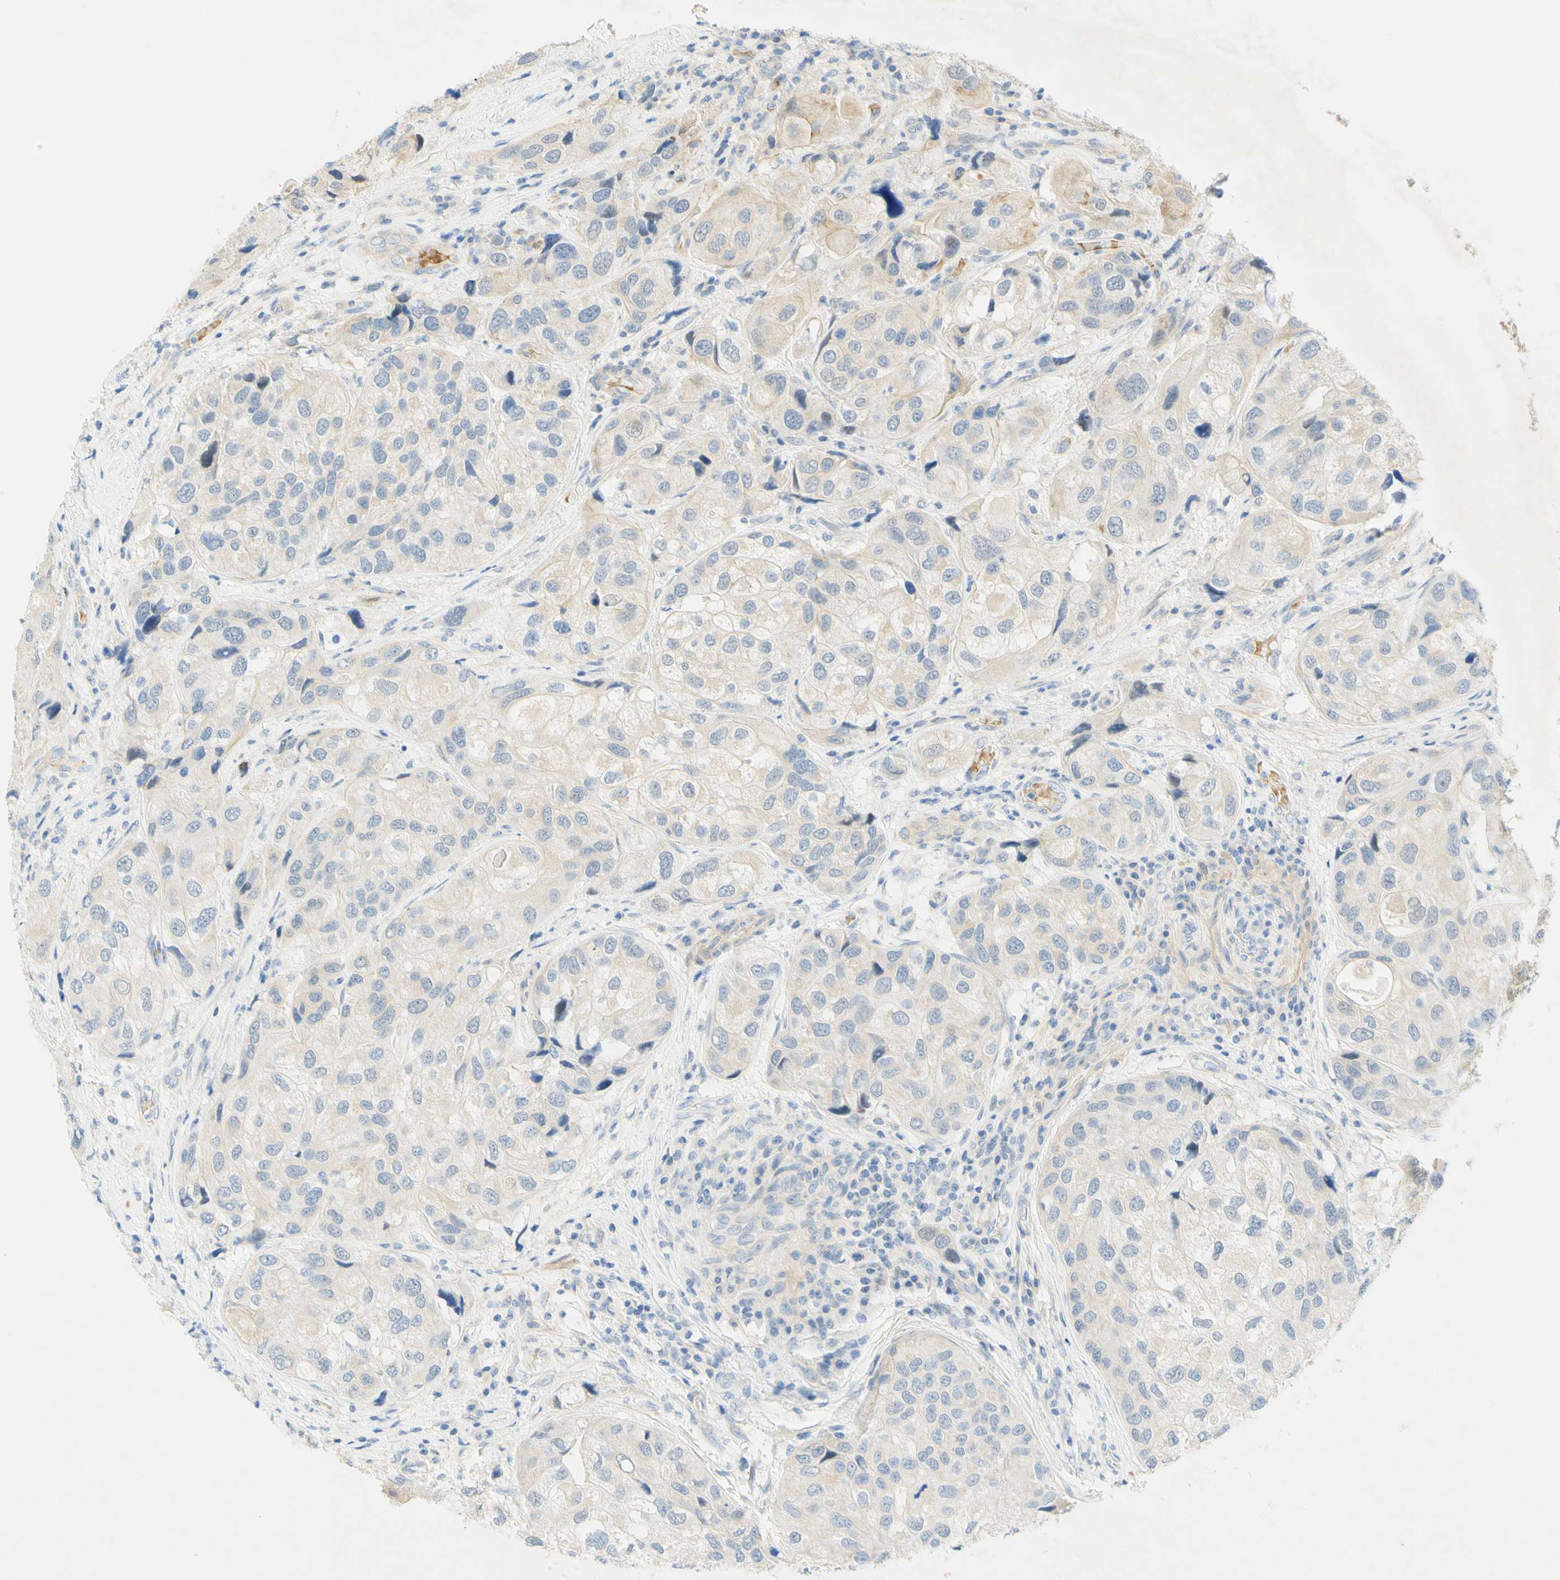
{"staining": {"intensity": "weak", "quantity": "<25%", "location": "cytoplasmic/membranous"}, "tissue": "urothelial cancer", "cell_type": "Tumor cells", "image_type": "cancer", "snomed": [{"axis": "morphology", "description": "Urothelial carcinoma, High grade"}, {"axis": "topography", "description": "Urinary bladder"}], "caption": "This is an immunohistochemistry (IHC) photomicrograph of human high-grade urothelial carcinoma. There is no expression in tumor cells.", "gene": "ENTREP2", "patient": {"sex": "female", "age": 64}}